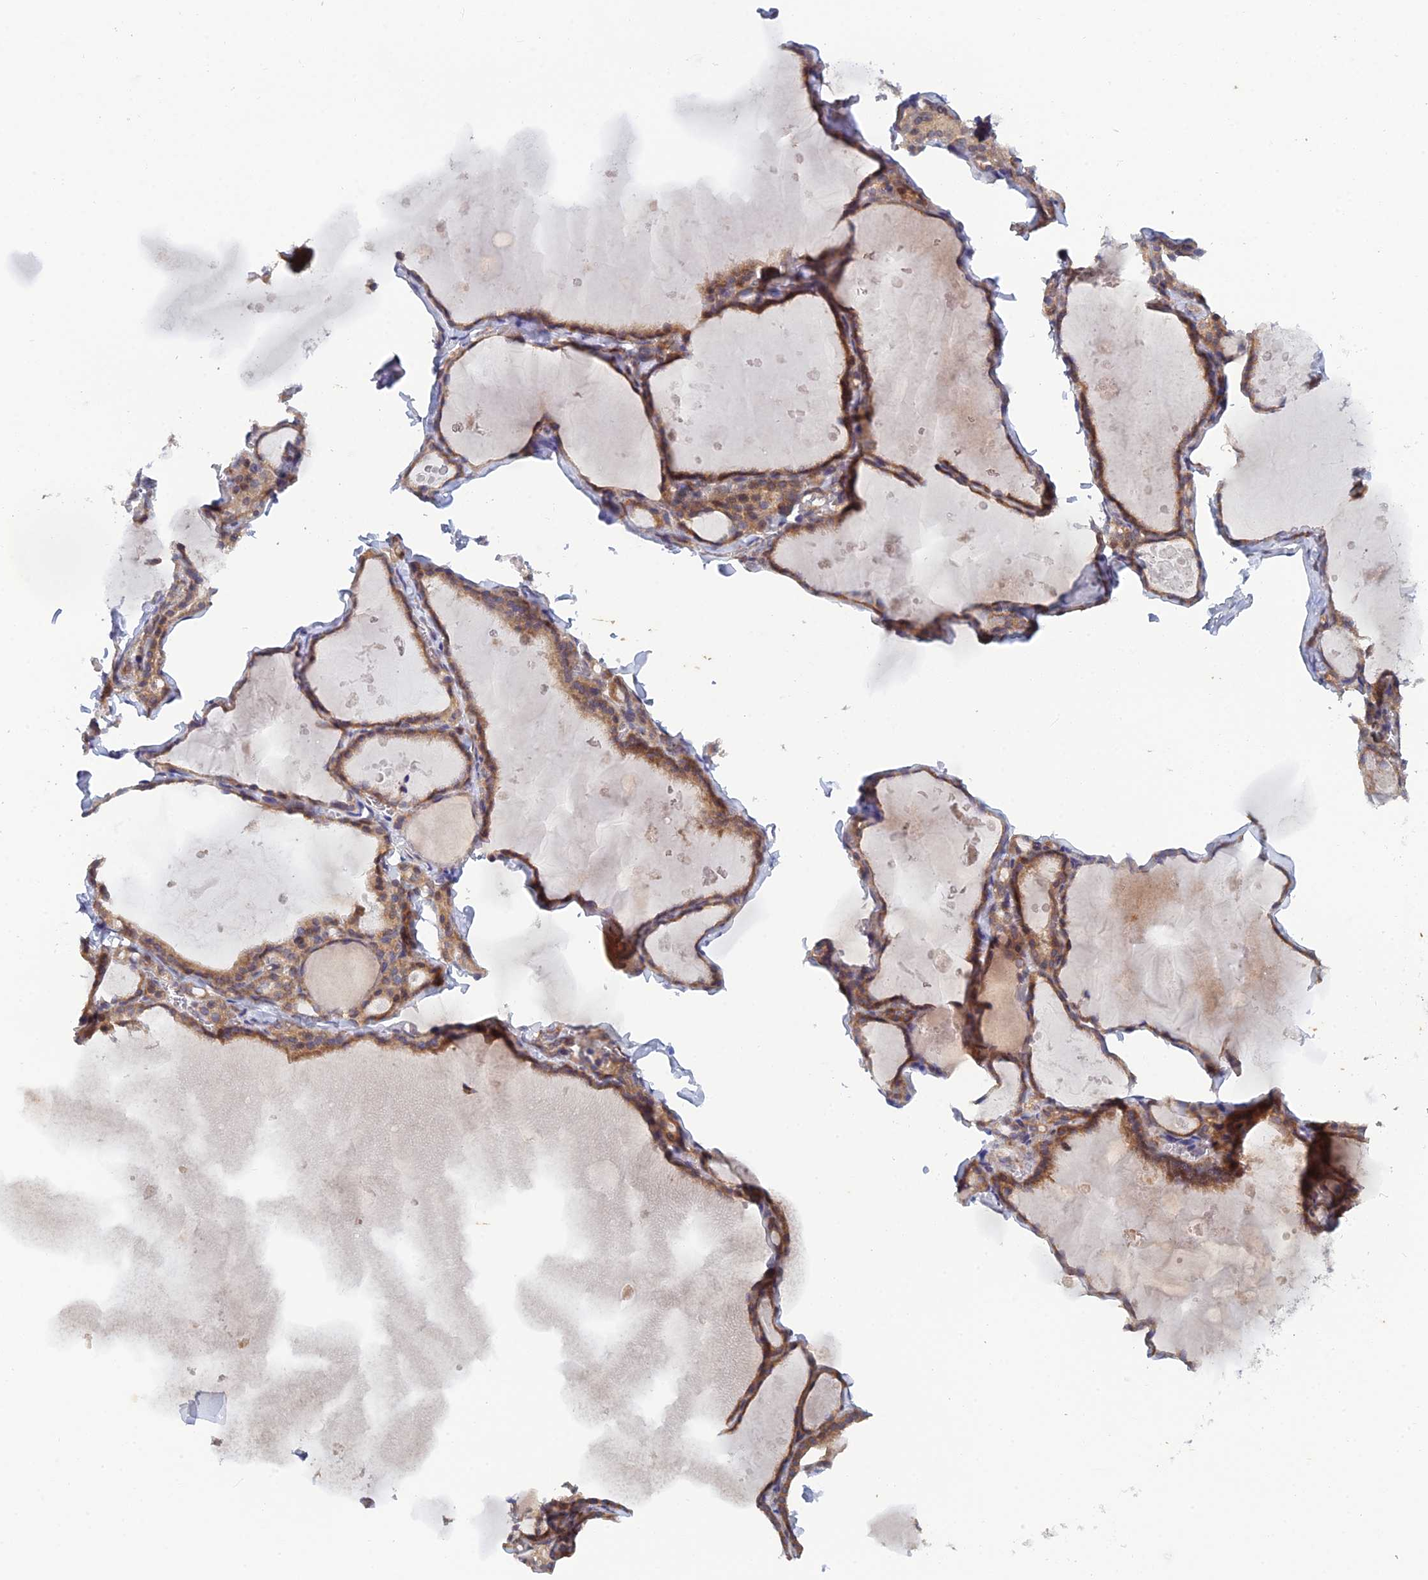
{"staining": {"intensity": "moderate", "quantity": "25%-75%", "location": "cytoplasmic/membranous"}, "tissue": "thyroid gland", "cell_type": "Glandular cells", "image_type": "normal", "snomed": [{"axis": "morphology", "description": "Normal tissue, NOS"}, {"axis": "topography", "description": "Thyroid gland"}], "caption": "Immunohistochemical staining of normal thyroid gland shows moderate cytoplasmic/membranous protein staining in about 25%-75% of glandular cells.", "gene": "SRA1", "patient": {"sex": "male", "age": 56}}